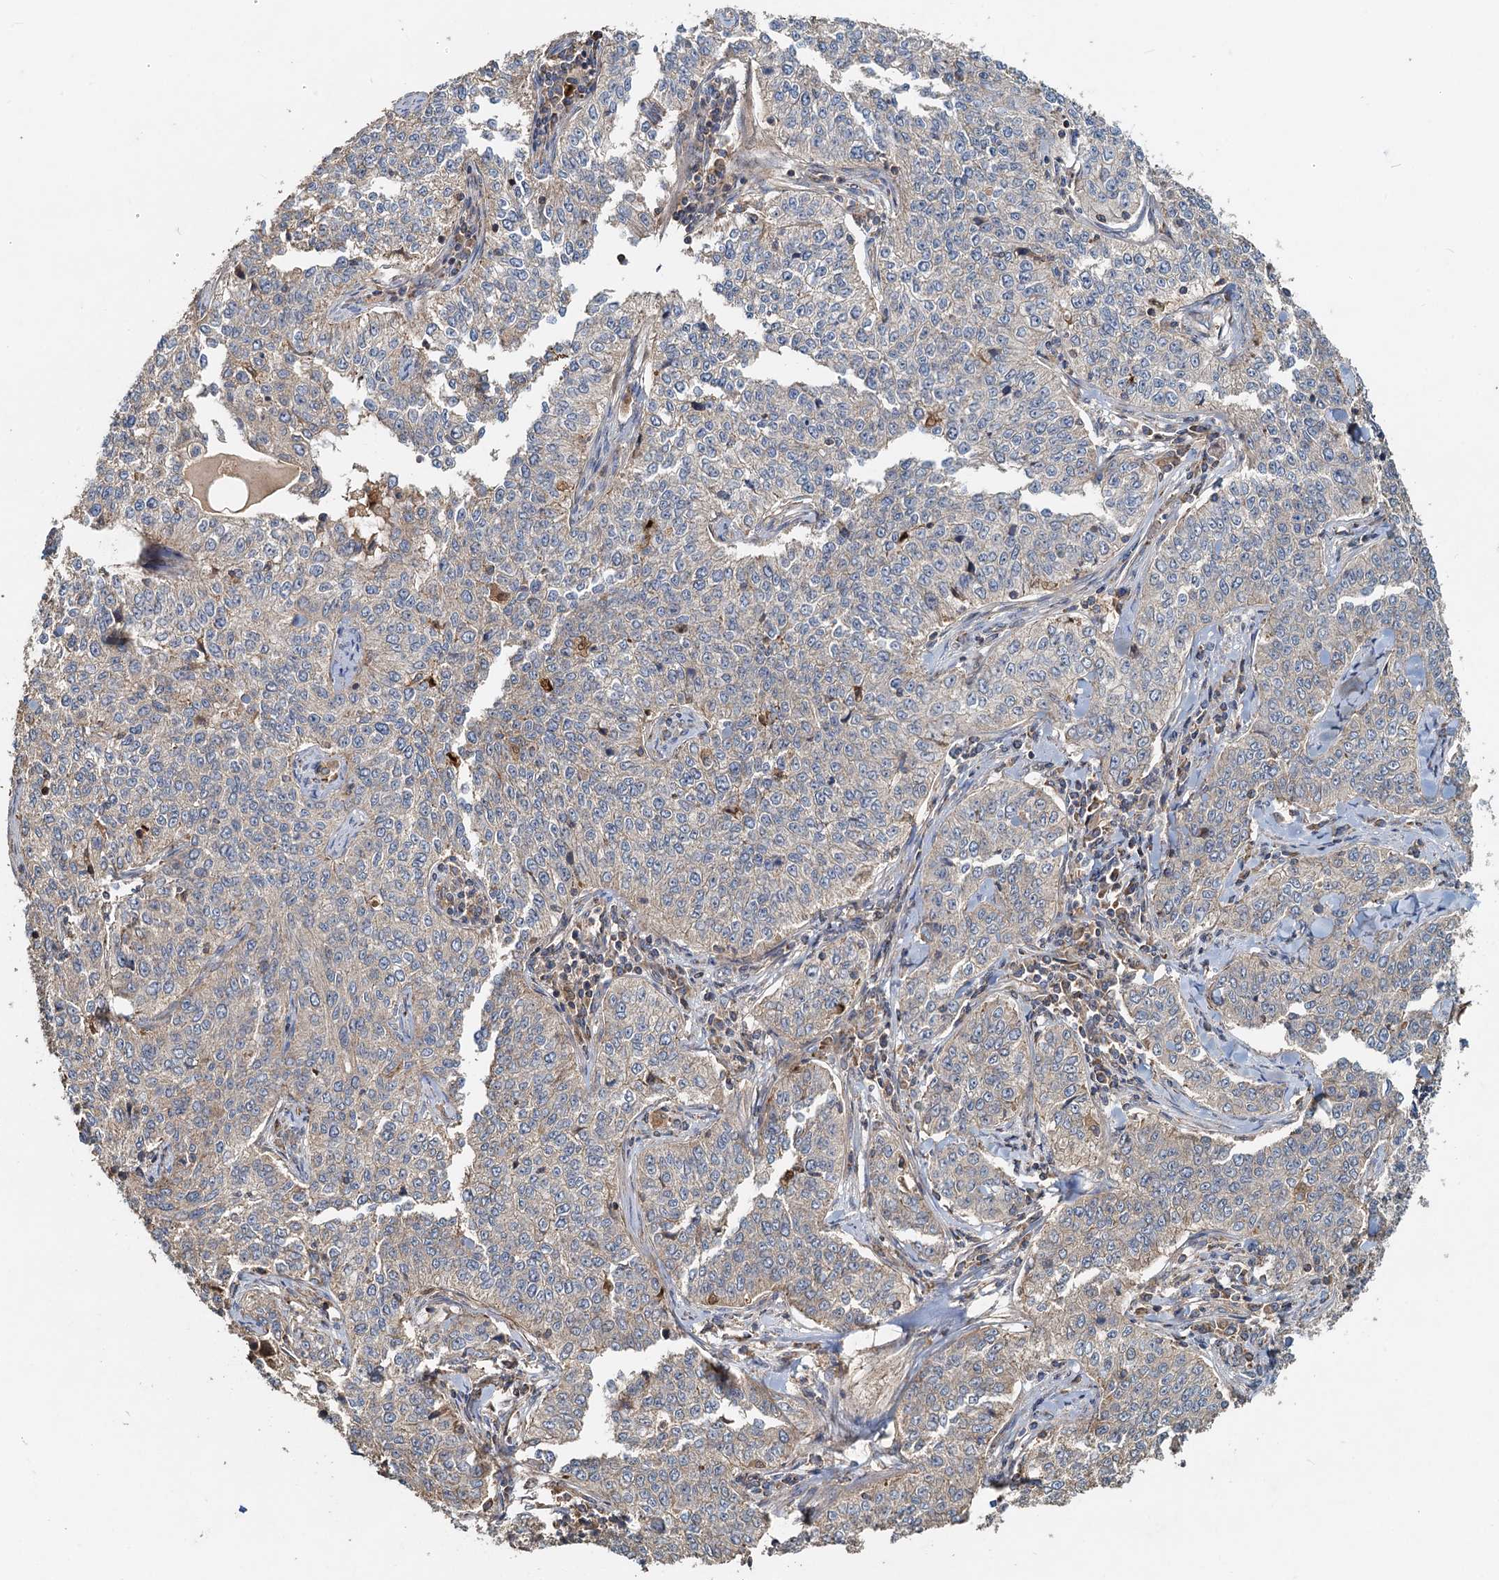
{"staining": {"intensity": "weak", "quantity": "<25%", "location": "cytoplasmic/membranous"}, "tissue": "cervical cancer", "cell_type": "Tumor cells", "image_type": "cancer", "snomed": [{"axis": "morphology", "description": "Squamous cell carcinoma, NOS"}, {"axis": "topography", "description": "Cervix"}], "caption": "Immunohistochemical staining of cervical cancer reveals no significant staining in tumor cells.", "gene": "SDS", "patient": {"sex": "female", "age": 35}}